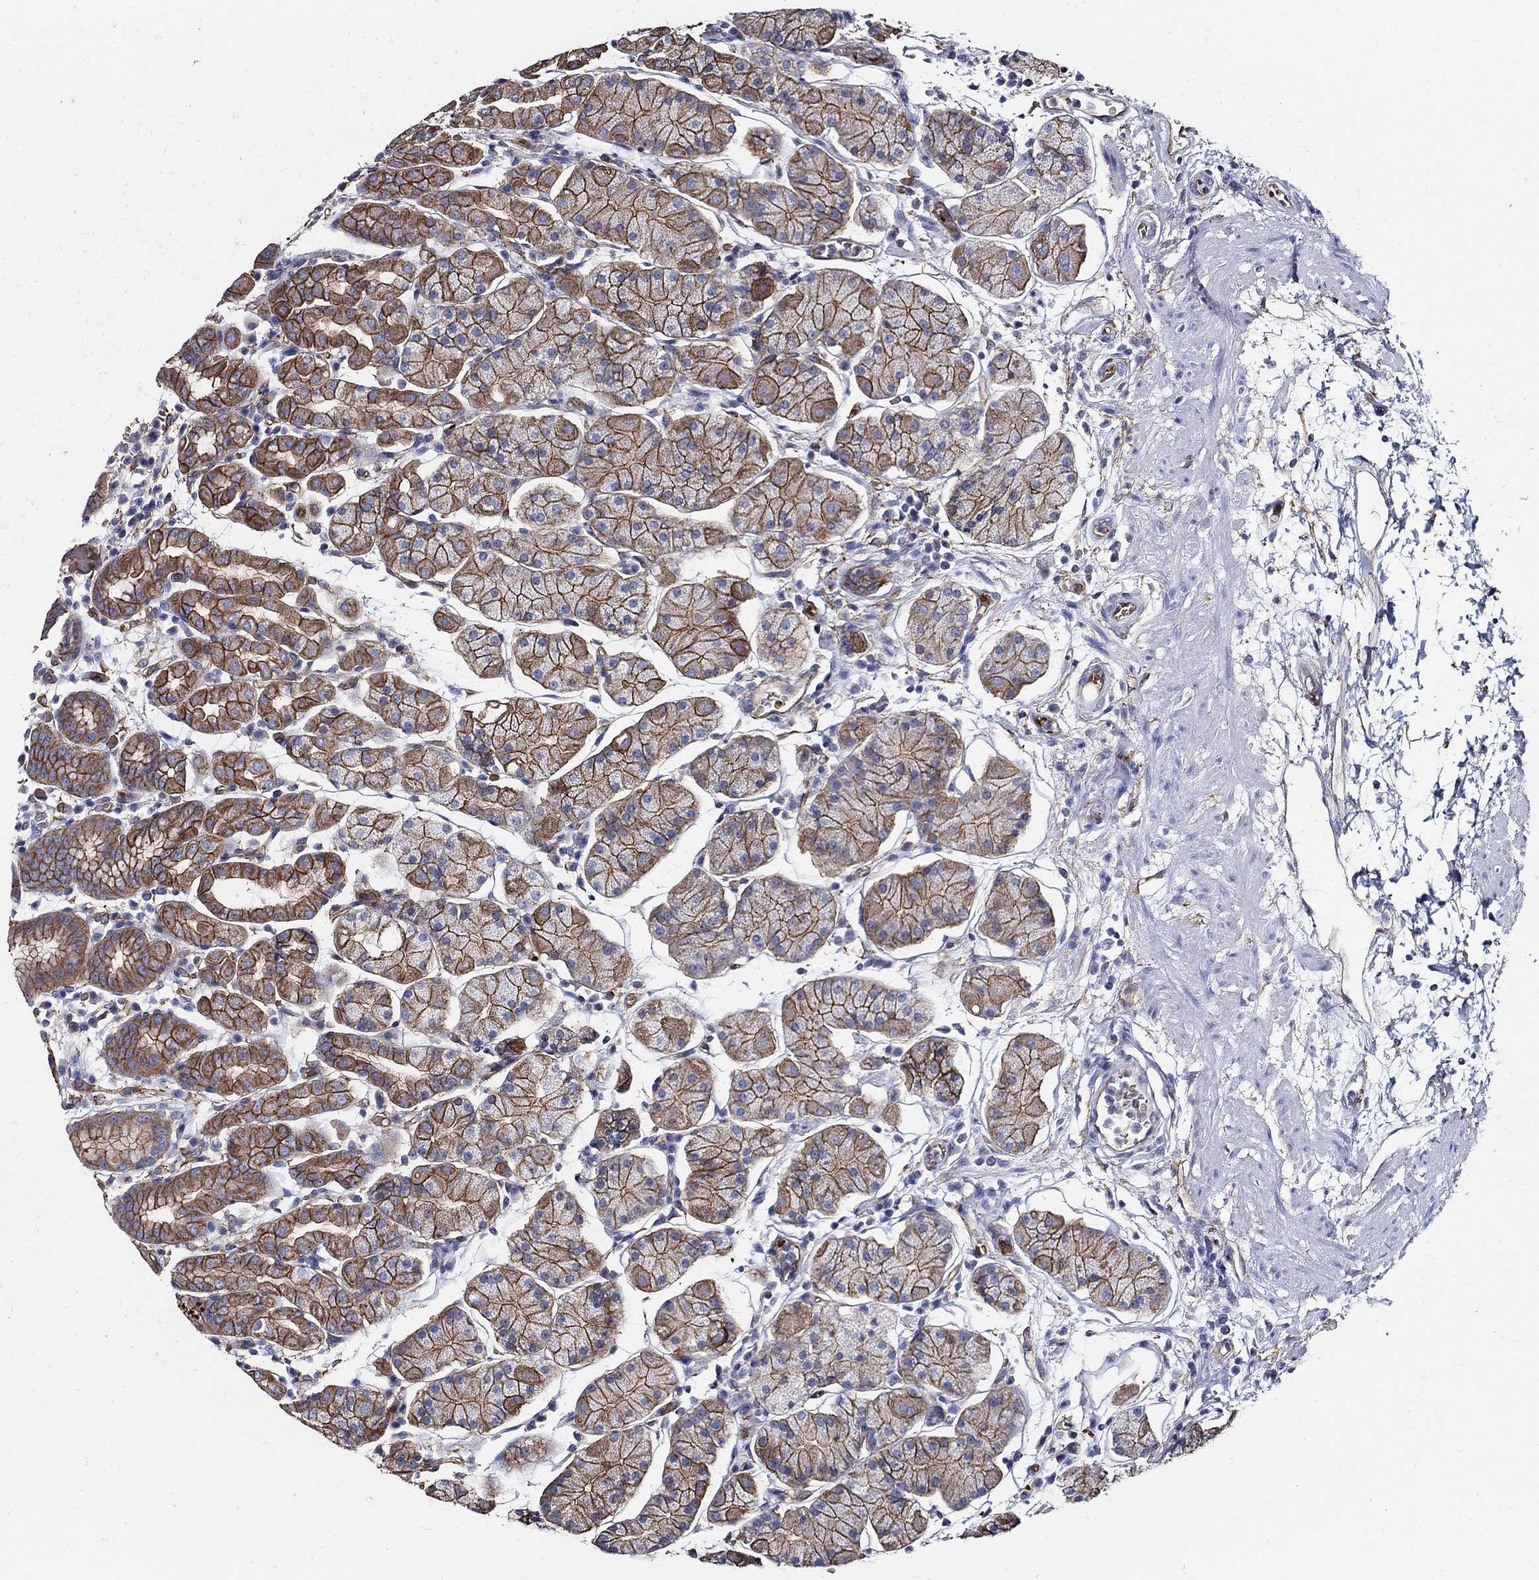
{"staining": {"intensity": "strong", "quantity": ">75%", "location": "cytoplasmic/membranous"}, "tissue": "stomach", "cell_type": "Glandular cells", "image_type": "normal", "snomed": [{"axis": "morphology", "description": "Normal tissue, NOS"}, {"axis": "topography", "description": "Stomach"}], "caption": "Stomach stained for a protein (brown) shows strong cytoplasmic/membranous positive expression in about >75% of glandular cells.", "gene": "APBB3", "patient": {"sex": "male", "age": 54}}